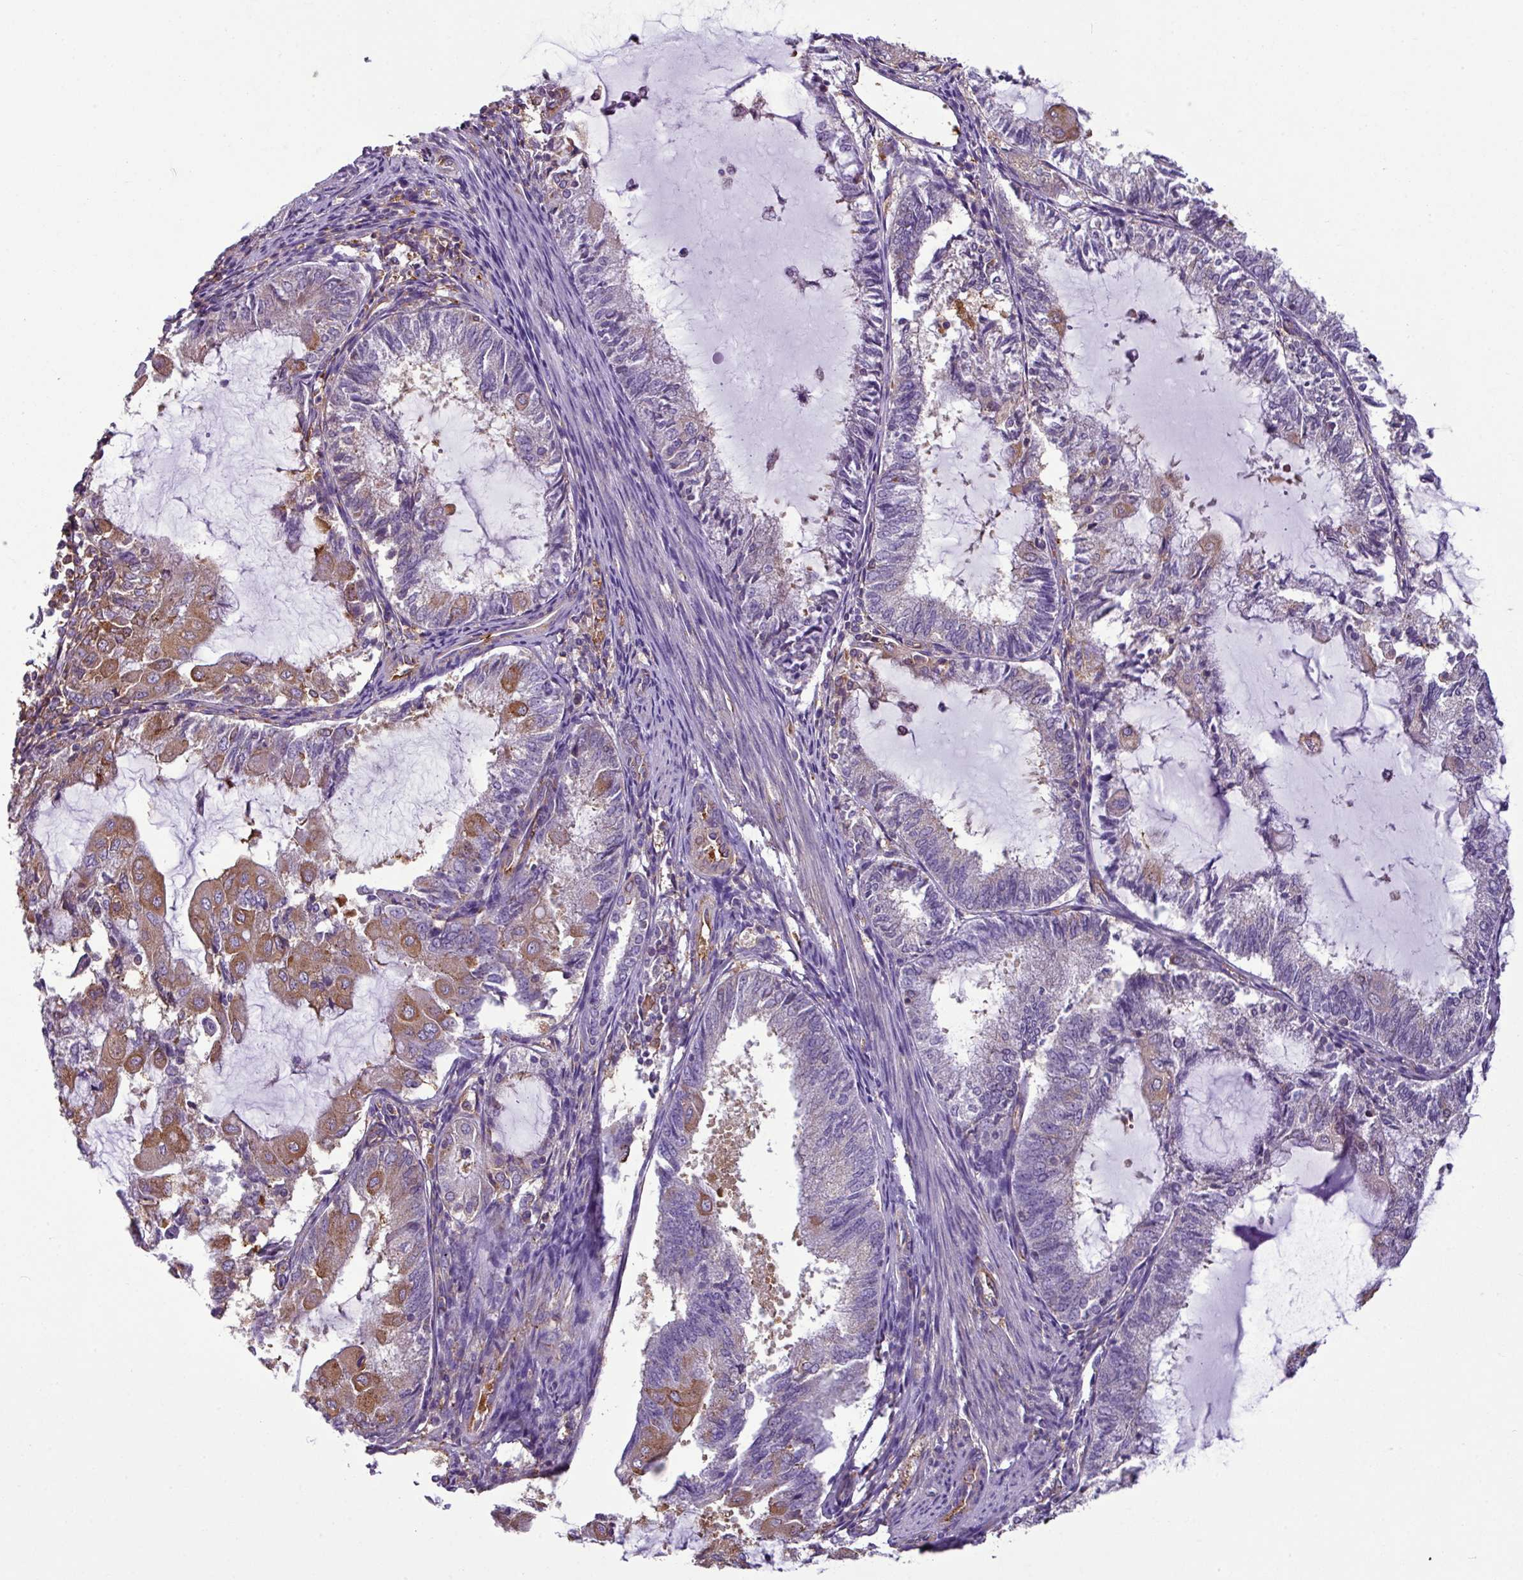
{"staining": {"intensity": "moderate", "quantity": "25%-75%", "location": "cytoplasmic/membranous"}, "tissue": "endometrial cancer", "cell_type": "Tumor cells", "image_type": "cancer", "snomed": [{"axis": "morphology", "description": "Adenocarcinoma, NOS"}, {"axis": "topography", "description": "Endometrium"}], "caption": "Moderate cytoplasmic/membranous expression is present in about 25%-75% of tumor cells in endometrial adenocarcinoma.", "gene": "XNDC1N", "patient": {"sex": "female", "age": 81}}